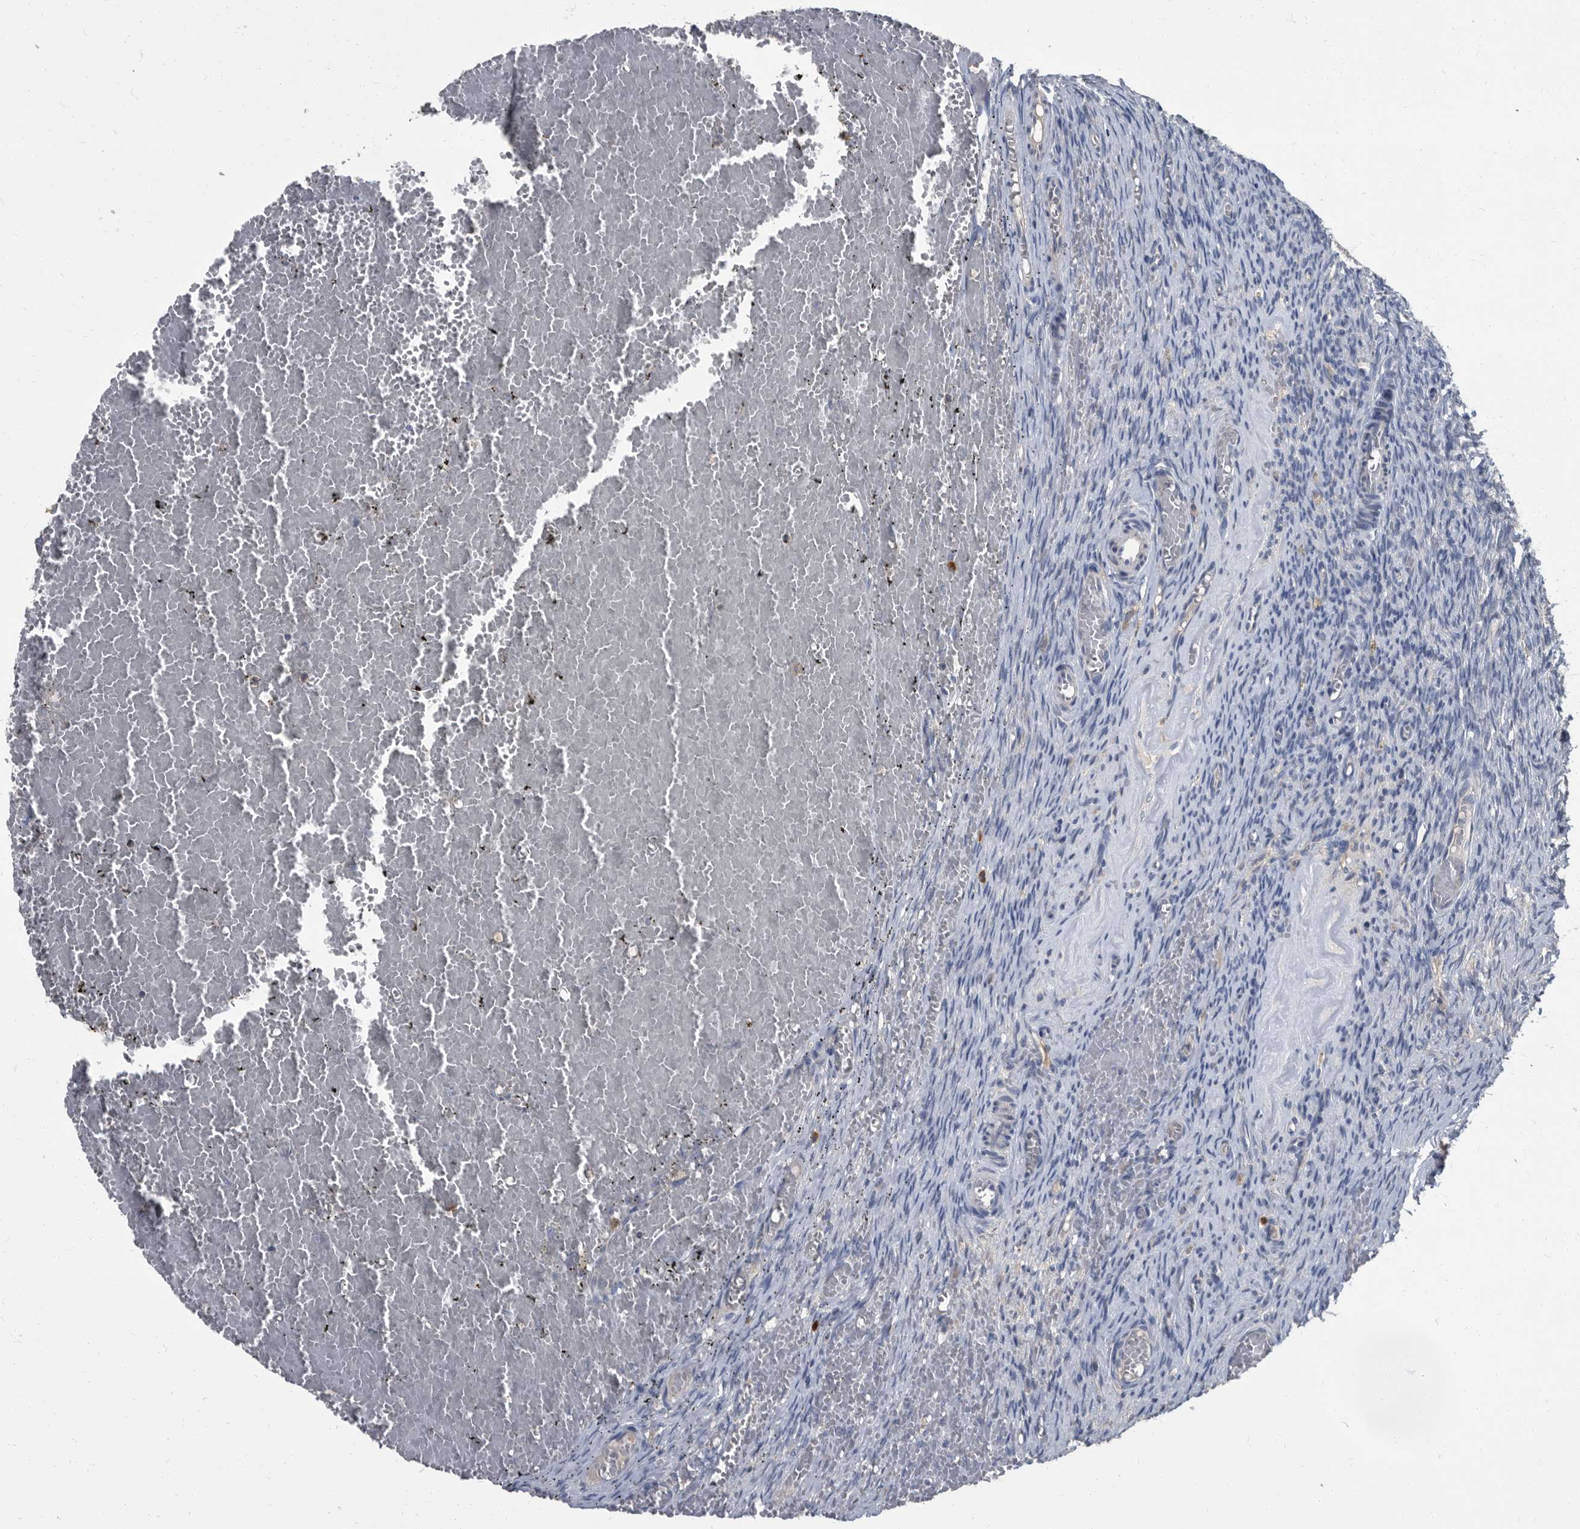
{"staining": {"intensity": "moderate", "quantity": ">75%", "location": "cytoplasmic/membranous"}, "tissue": "ovary", "cell_type": "Follicle cells", "image_type": "normal", "snomed": [{"axis": "morphology", "description": "Adenocarcinoma, NOS"}, {"axis": "topography", "description": "Endometrium"}], "caption": "This image demonstrates unremarkable ovary stained with immunohistochemistry to label a protein in brown. The cytoplasmic/membranous of follicle cells show moderate positivity for the protein. Nuclei are counter-stained blue.", "gene": "CDV3", "patient": {"sex": "female", "age": 32}}